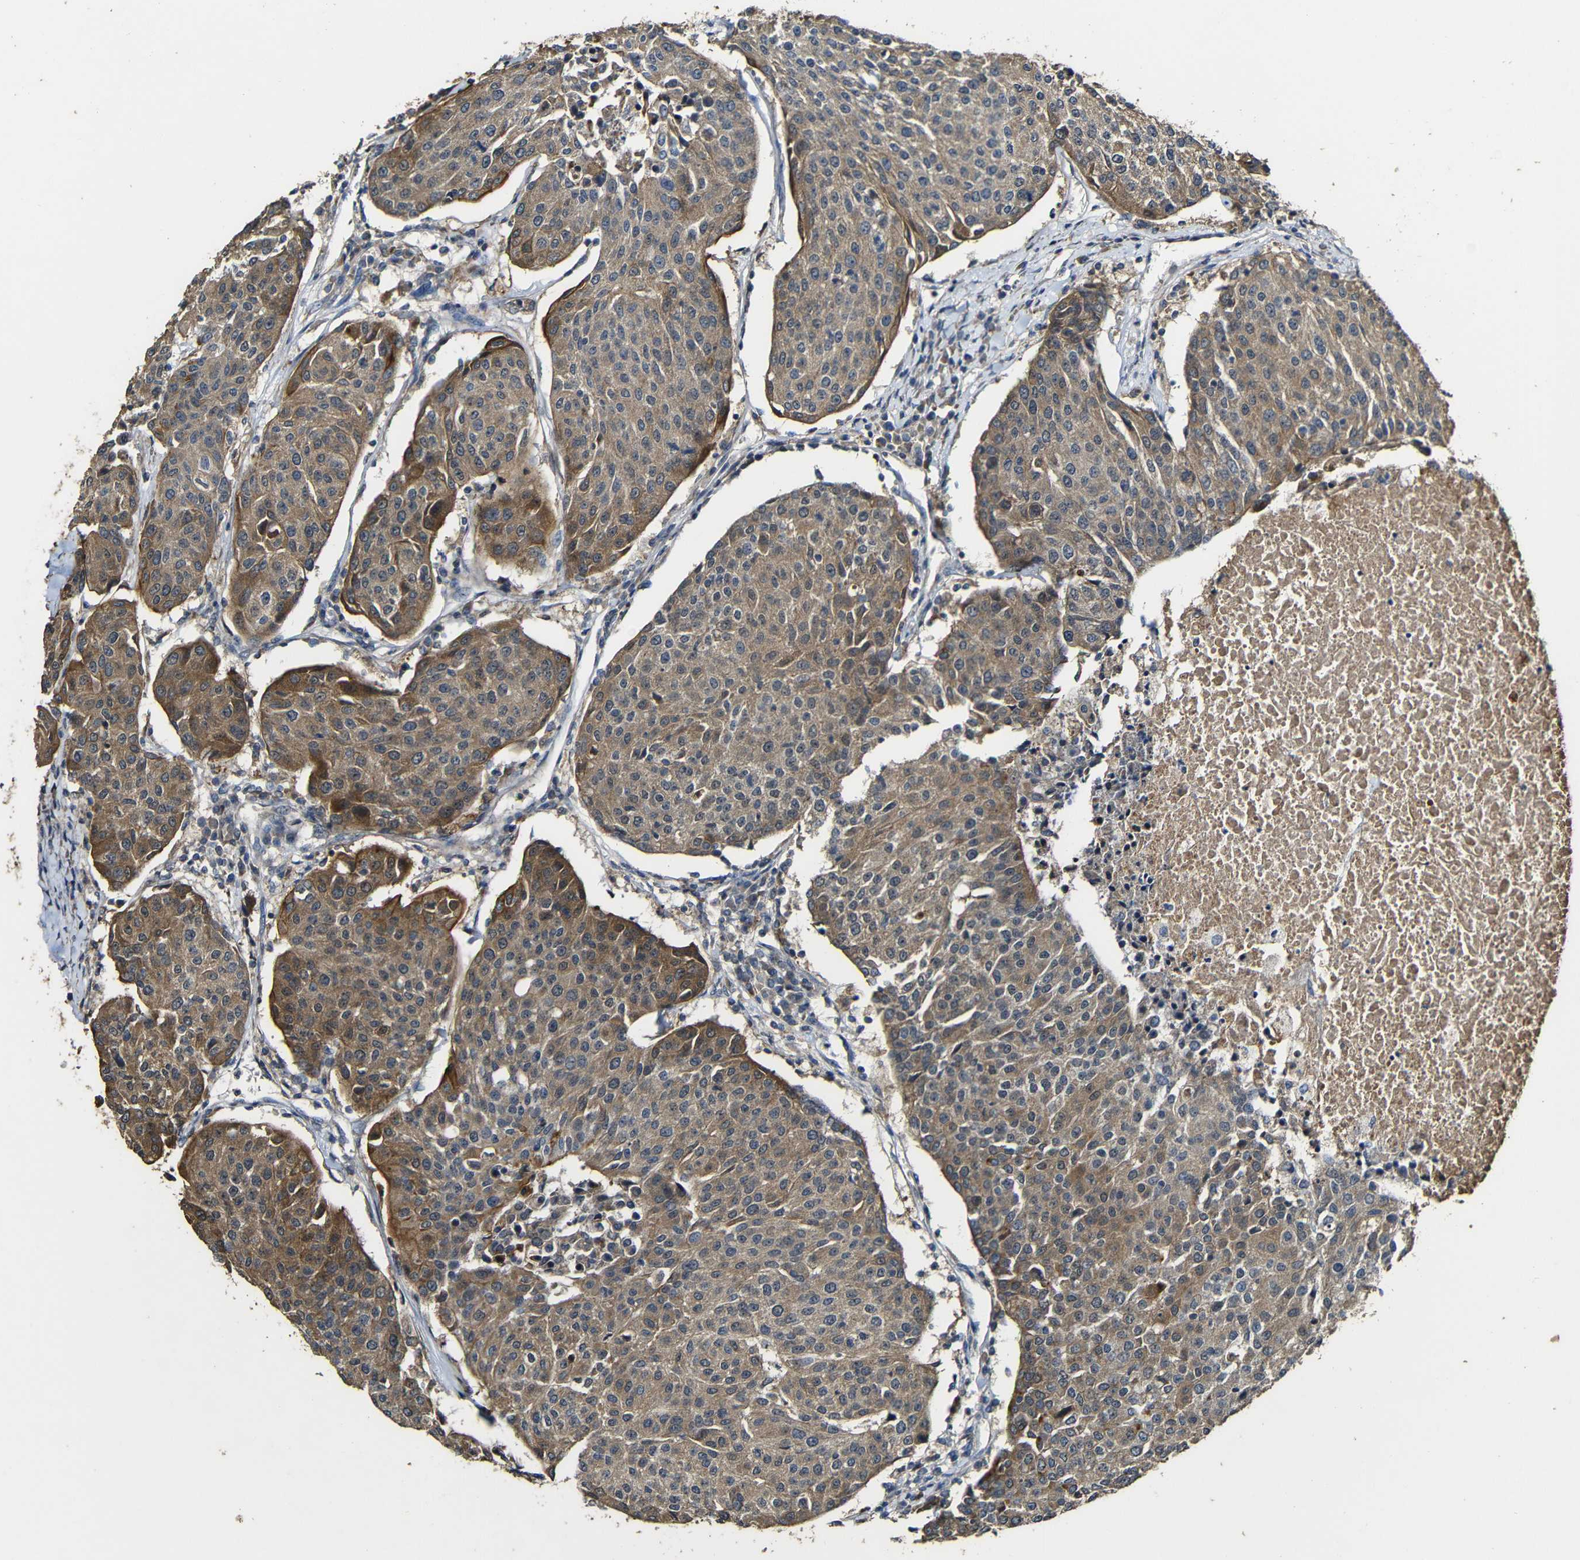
{"staining": {"intensity": "moderate", "quantity": ">75%", "location": "cytoplasmic/membranous"}, "tissue": "urothelial cancer", "cell_type": "Tumor cells", "image_type": "cancer", "snomed": [{"axis": "morphology", "description": "Urothelial carcinoma, High grade"}, {"axis": "topography", "description": "Urinary bladder"}], "caption": "Immunohistochemistry micrograph of human urothelial cancer stained for a protein (brown), which shows medium levels of moderate cytoplasmic/membranous expression in about >75% of tumor cells.", "gene": "CASP8", "patient": {"sex": "female", "age": 85}}